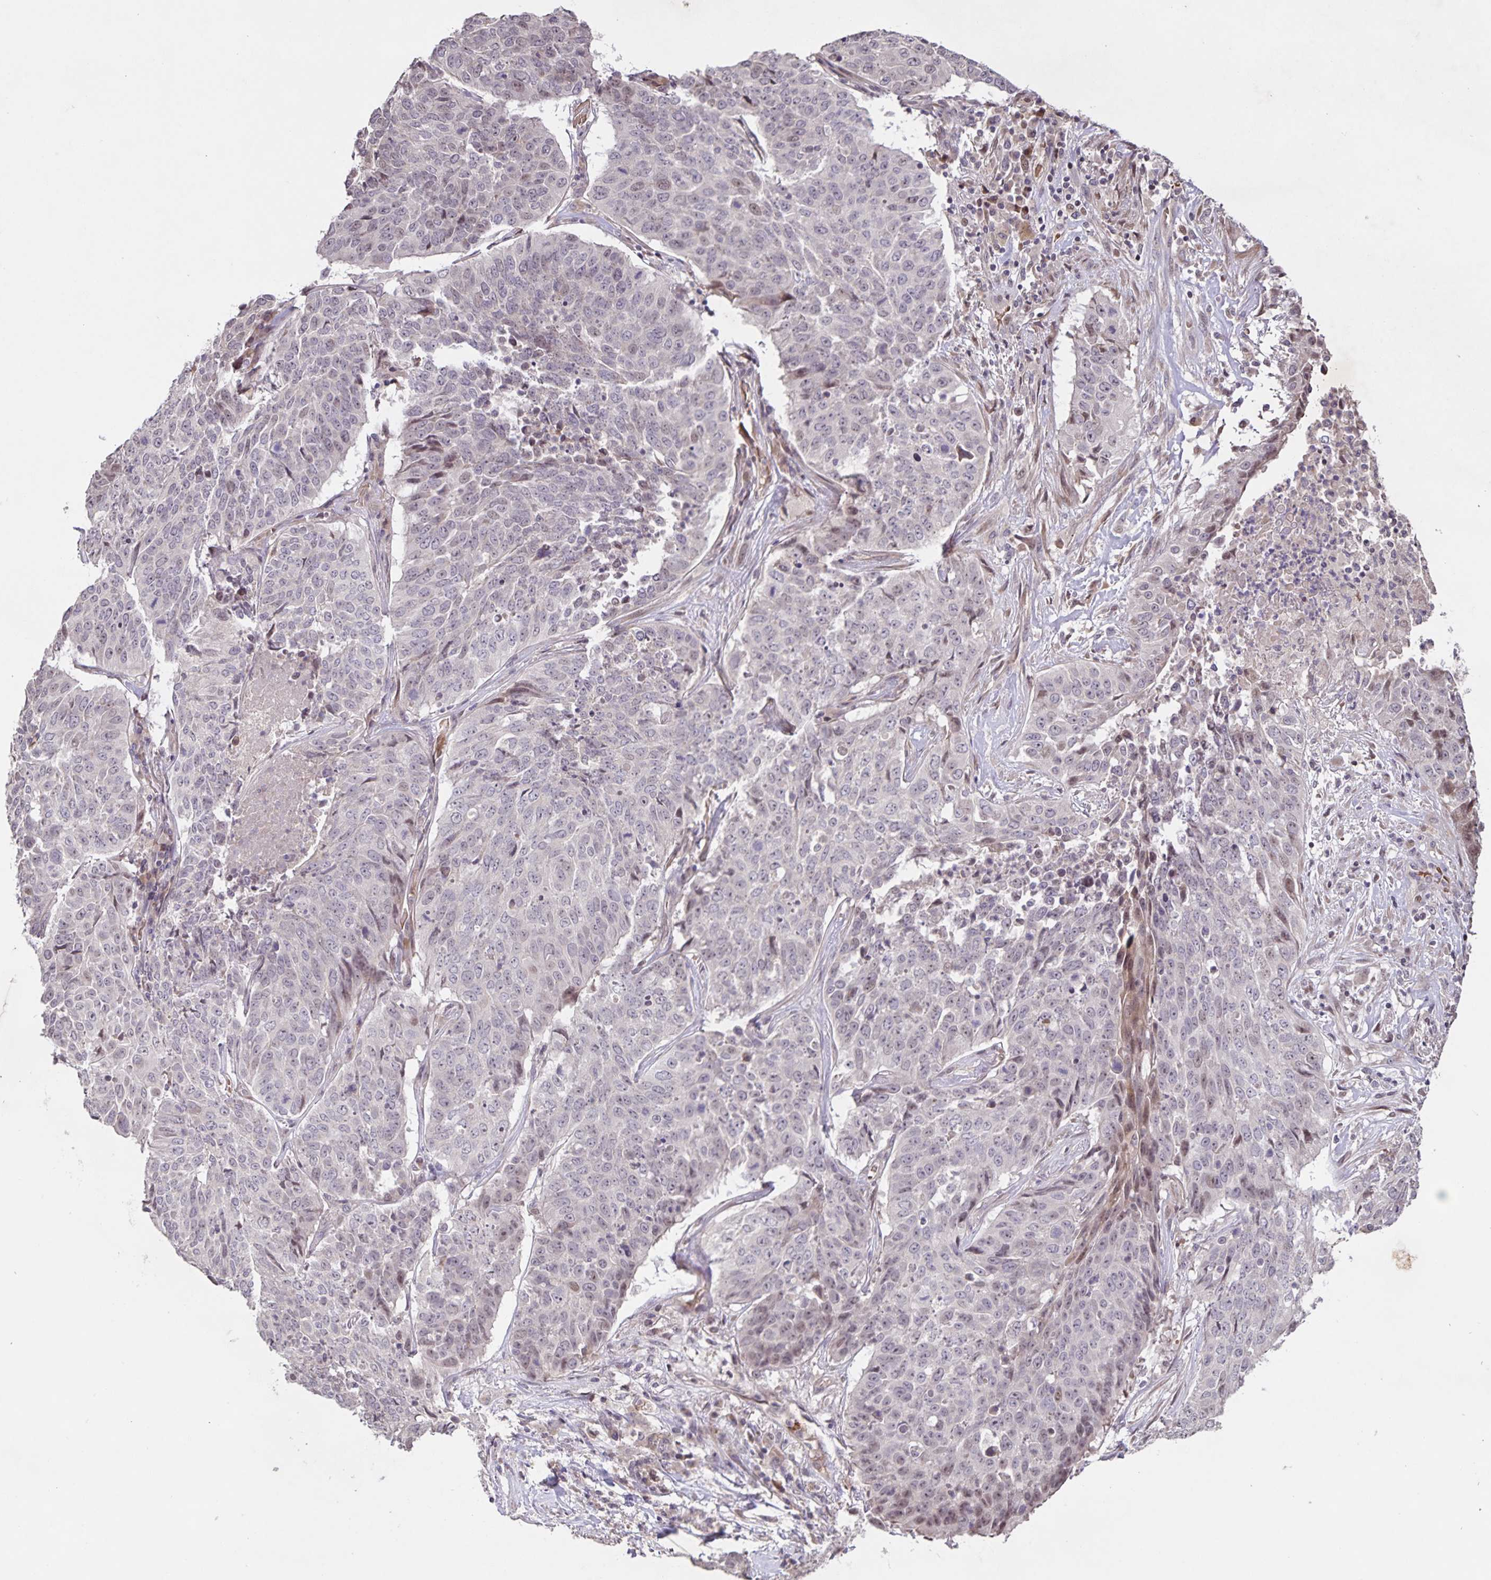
{"staining": {"intensity": "weak", "quantity": "<25%", "location": "nuclear"}, "tissue": "lung cancer", "cell_type": "Tumor cells", "image_type": "cancer", "snomed": [{"axis": "morphology", "description": "Normal tissue, NOS"}, {"axis": "morphology", "description": "Squamous cell carcinoma, NOS"}, {"axis": "topography", "description": "Bronchus"}, {"axis": "topography", "description": "Lung"}], "caption": "There is no significant positivity in tumor cells of squamous cell carcinoma (lung).", "gene": "GDF2", "patient": {"sex": "male", "age": 64}}